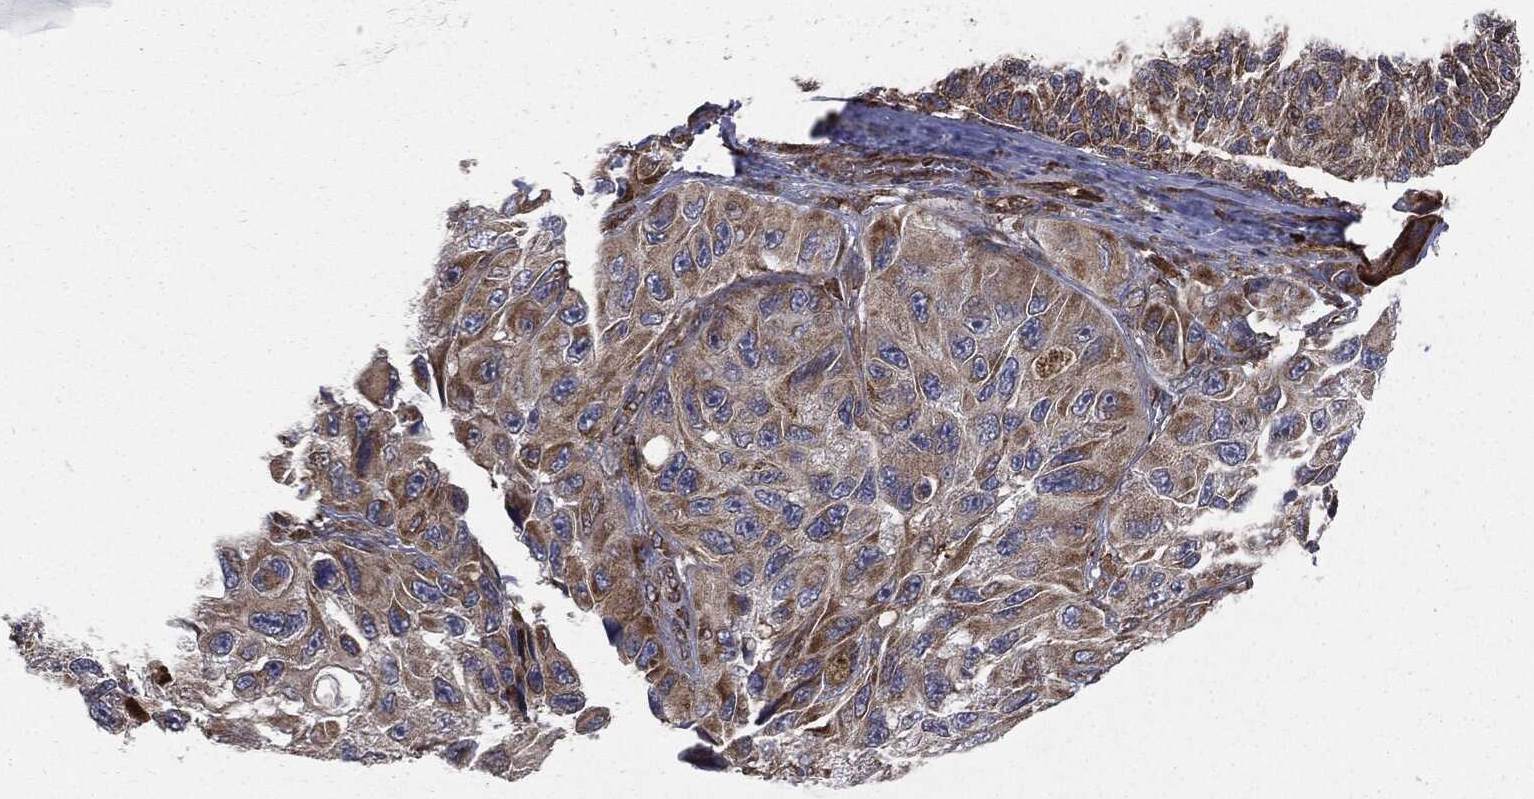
{"staining": {"intensity": "moderate", "quantity": ">75%", "location": "cytoplasmic/membranous"}, "tissue": "melanoma", "cell_type": "Tumor cells", "image_type": "cancer", "snomed": [{"axis": "morphology", "description": "Malignant melanoma, NOS"}, {"axis": "topography", "description": "Skin"}], "caption": "Human melanoma stained with a brown dye displays moderate cytoplasmic/membranous positive positivity in approximately >75% of tumor cells.", "gene": "CYLD", "patient": {"sex": "female", "age": 73}}